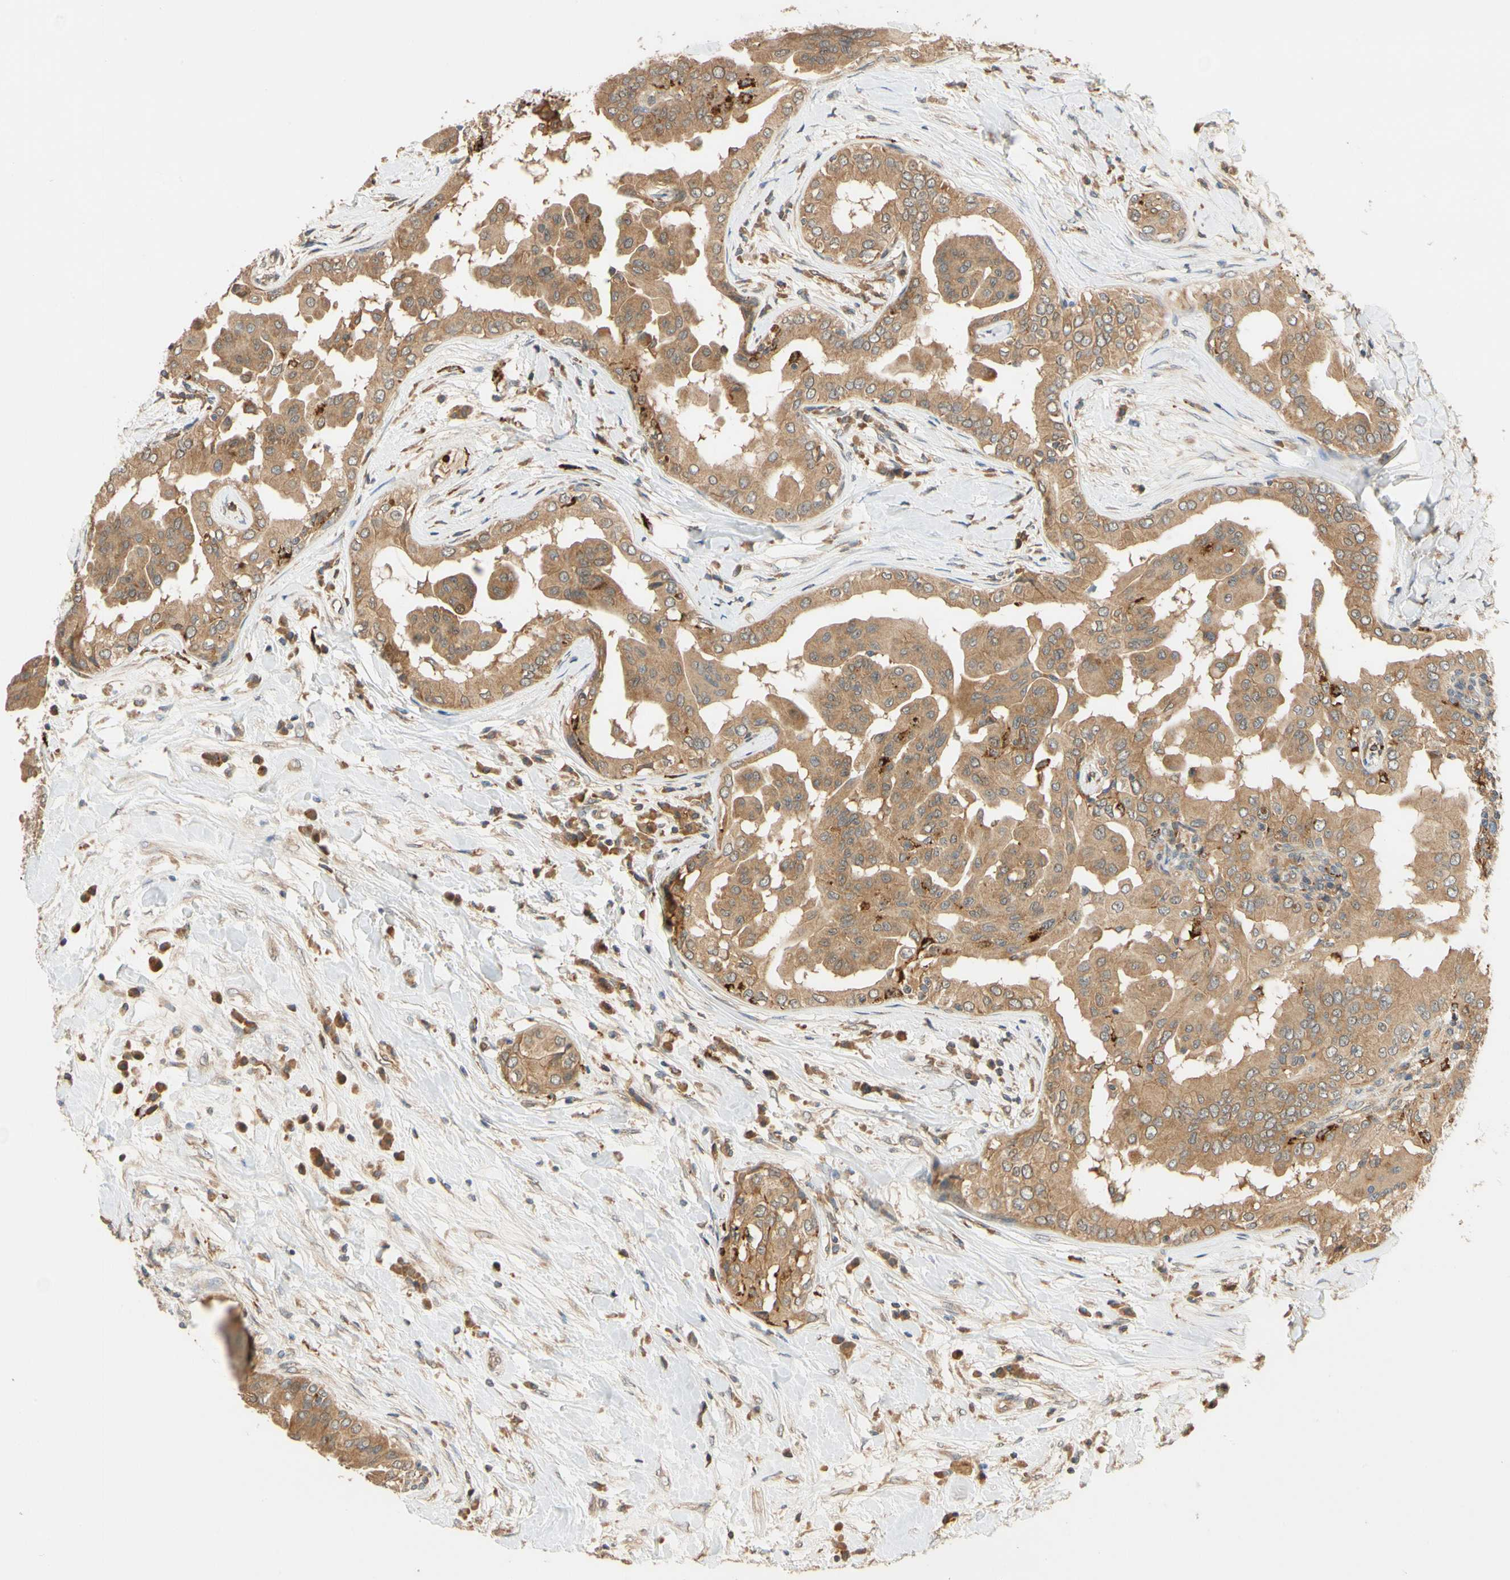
{"staining": {"intensity": "moderate", "quantity": ">75%", "location": "cytoplasmic/membranous"}, "tissue": "thyroid cancer", "cell_type": "Tumor cells", "image_type": "cancer", "snomed": [{"axis": "morphology", "description": "Papillary adenocarcinoma, NOS"}, {"axis": "topography", "description": "Thyroid gland"}], "caption": "Papillary adenocarcinoma (thyroid) tissue displays moderate cytoplasmic/membranous staining in about >75% of tumor cells, visualized by immunohistochemistry.", "gene": "ANKHD1", "patient": {"sex": "male", "age": 33}}